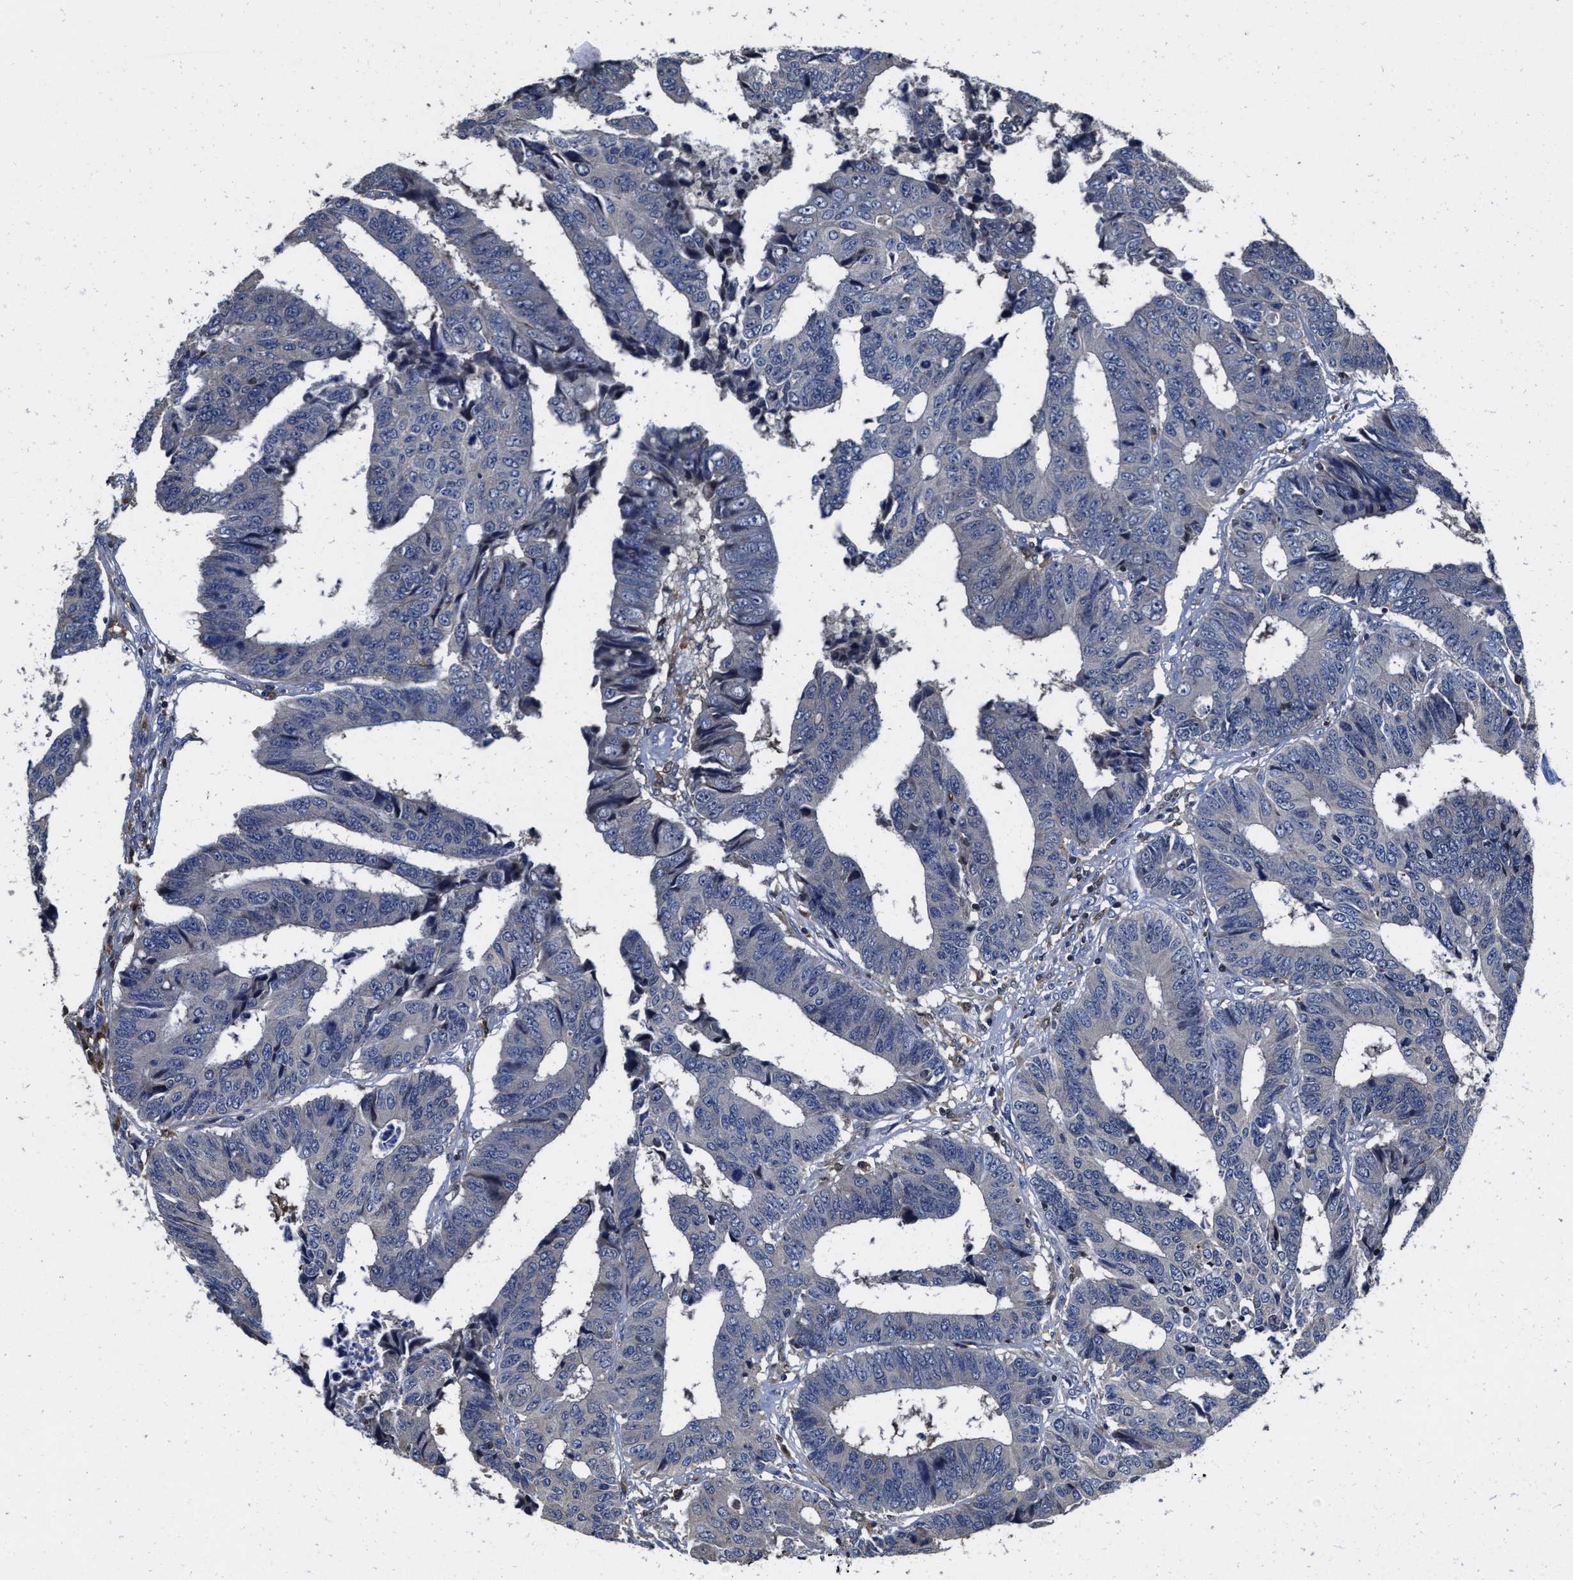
{"staining": {"intensity": "negative", "quantity": "none", "location": "none"}, "tissue": "colorectal cancer", "cell_type": "Tumor cells", "image_type": "cancer", "snomed": [{"axis": "morphology", "description": "Adenocarcinoma, NOS"}, {"axis": "topography", "description": "Rectum"}], "caption": "There is no significant expression in tumor cells of colorectal cancer.", "gene": "RGS10", "patient": {"sex": "male", "age": 84}}